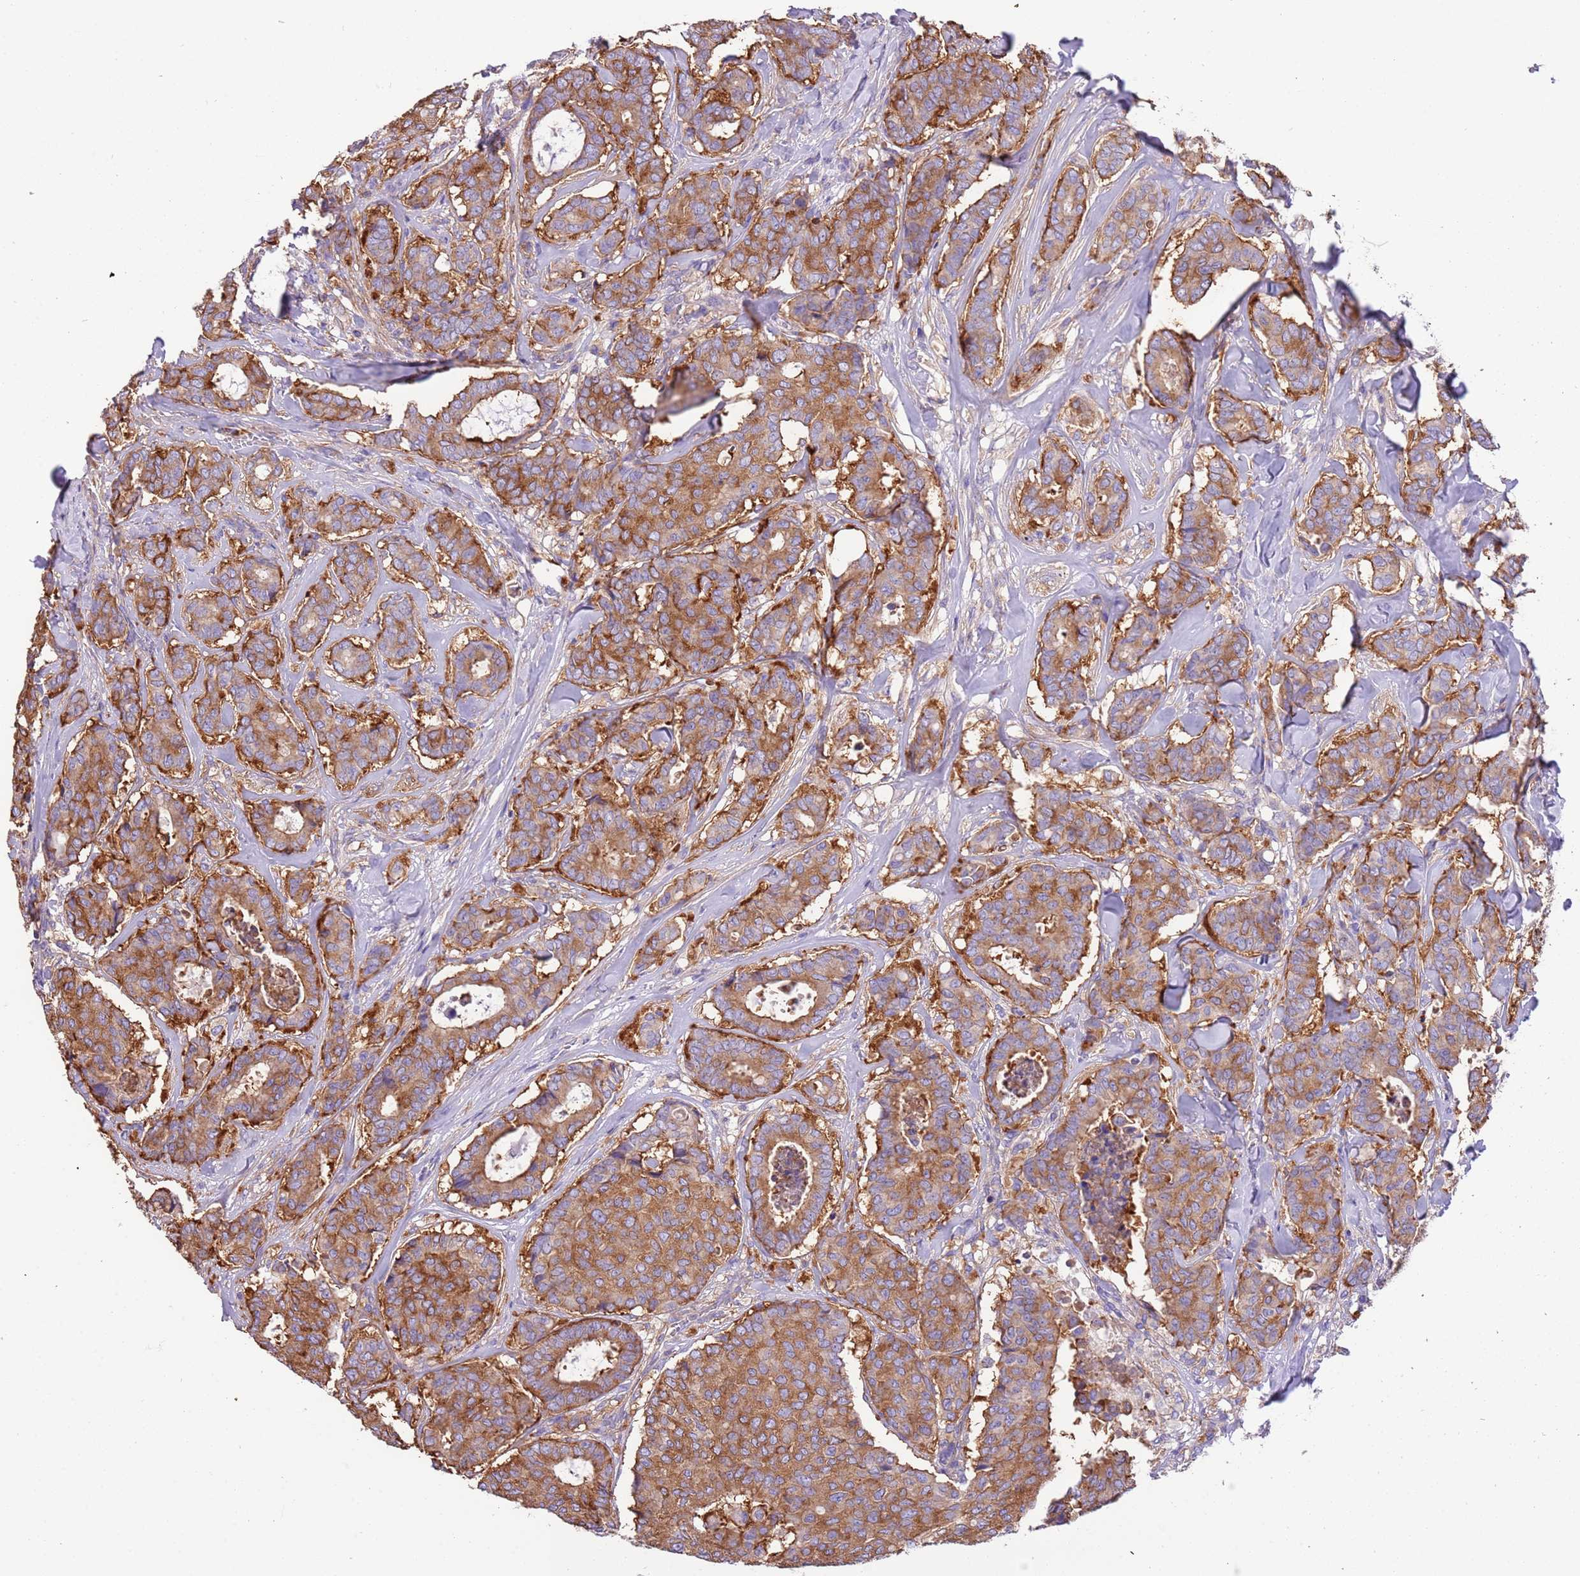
{"staining": {"intensity": "moderate", "quantity": ">75%", "location": "cytoplasmic/membranous"}, "tissue": "breast cancer", "cell_type": "Tumor cells", "image_type": "cancer", "snomed": [{"axis": "morphology", "description": "Duct carcinoma"}, {"axis": "topography", "description": "Breast"}], "caption": "Protein staining of breast intraductal carcinoma tissue demonstrates moderate cytoplasmic/membranous positivity in about >75% of tumor cells. Immunohistochemistry (ihc) stains the protein in brown and the nuclei are stained blue.", "gene": "NAALADL1", "patient": {"sex": "female", "age": 75}}